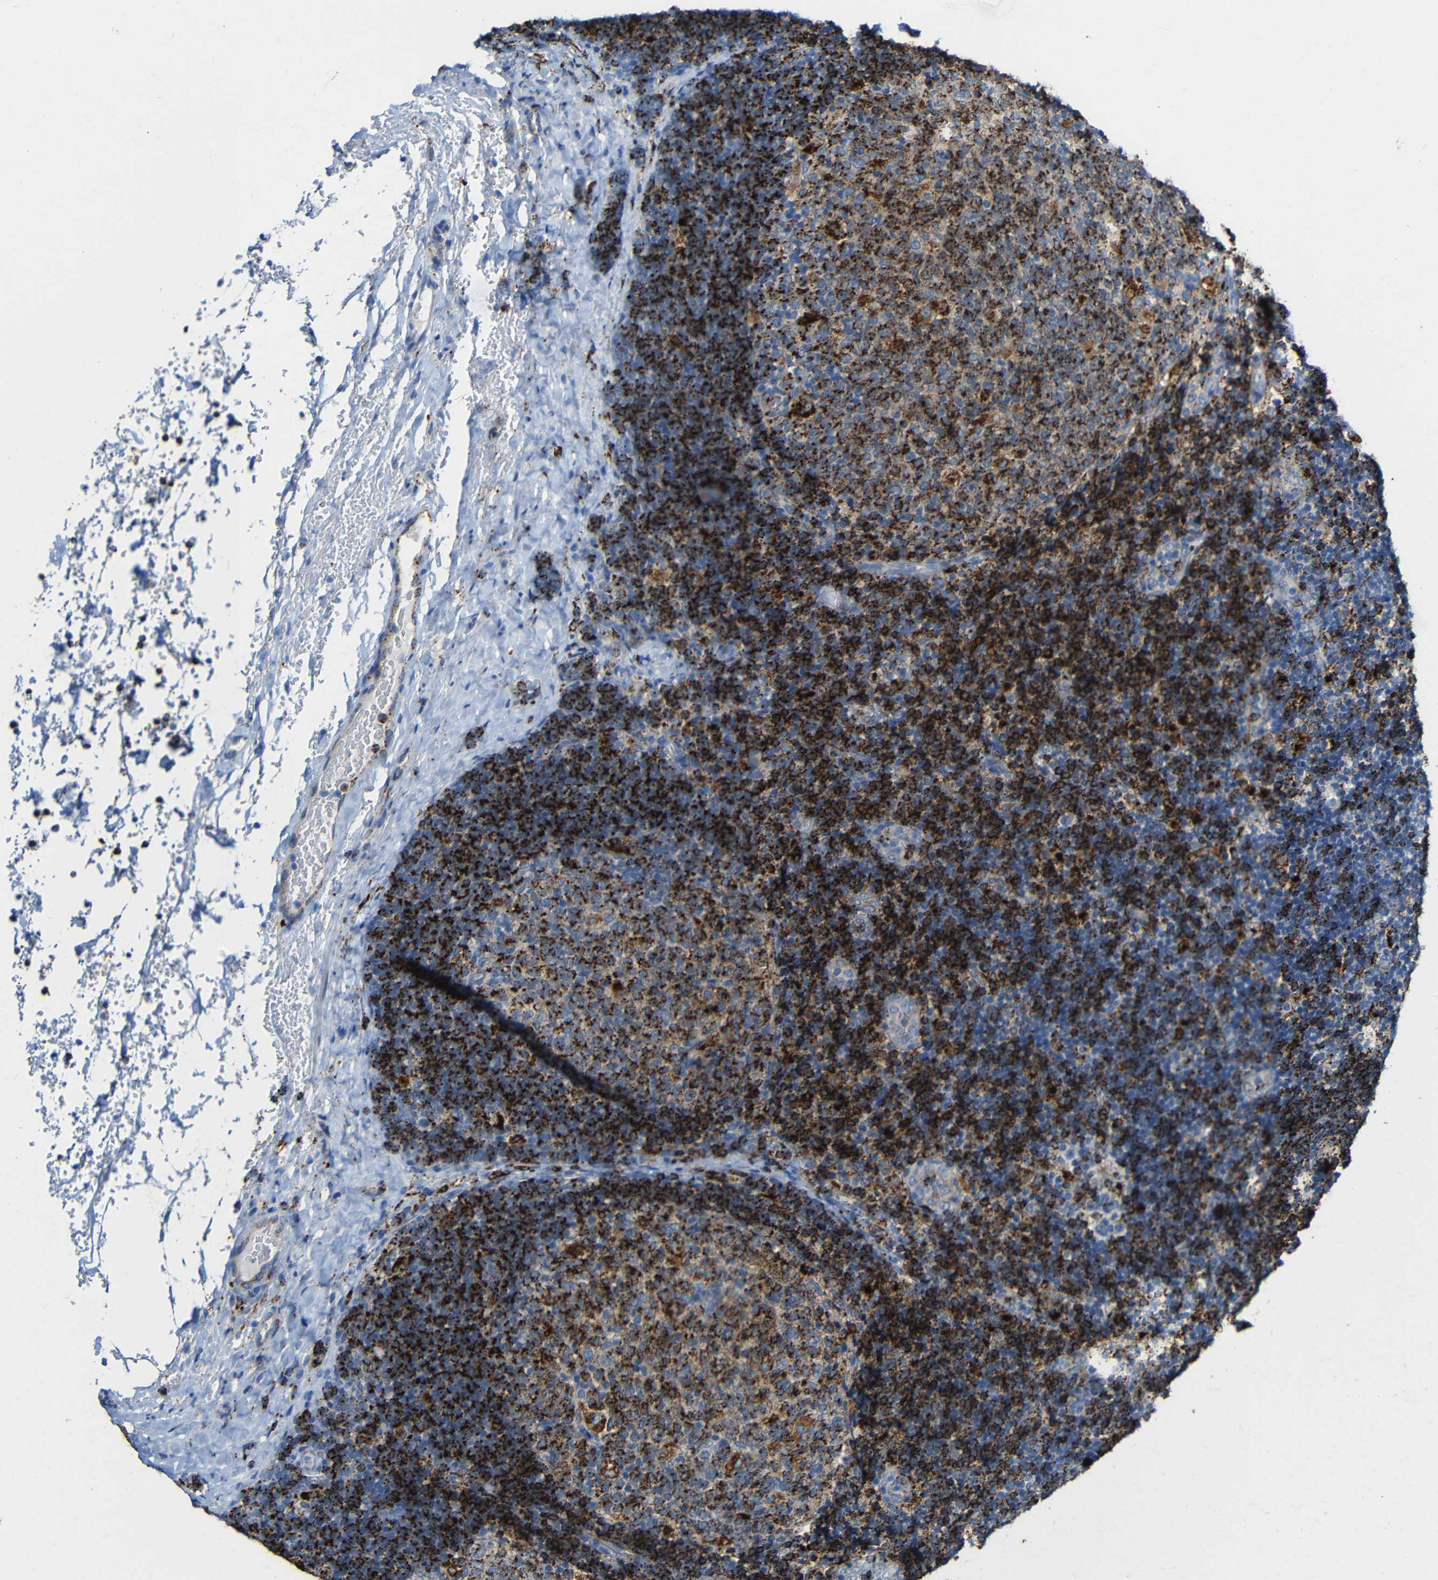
{"staining": {"intensity": "strong", "quantity": ">75%", "location": "cytoplasmic/membranous"}, "tissue": "lymph node", "cell_type": "Germinal center cells", "image_type": "normal", "snomed": [{"axis": "morphology", "description": "Normal tissue, NOS"}, {"axis": "topography", "description": "Lymph node"}], "caption": "A histopathology image of lymph node stained for a protein demonstrates strong cytoplasmic/membranous brown staining in germinal center cells. (Brightfield microscopy of DAB IHC at high magnification).", "gene": "HLA", "patient": {"sex": "female", "age": 14}}